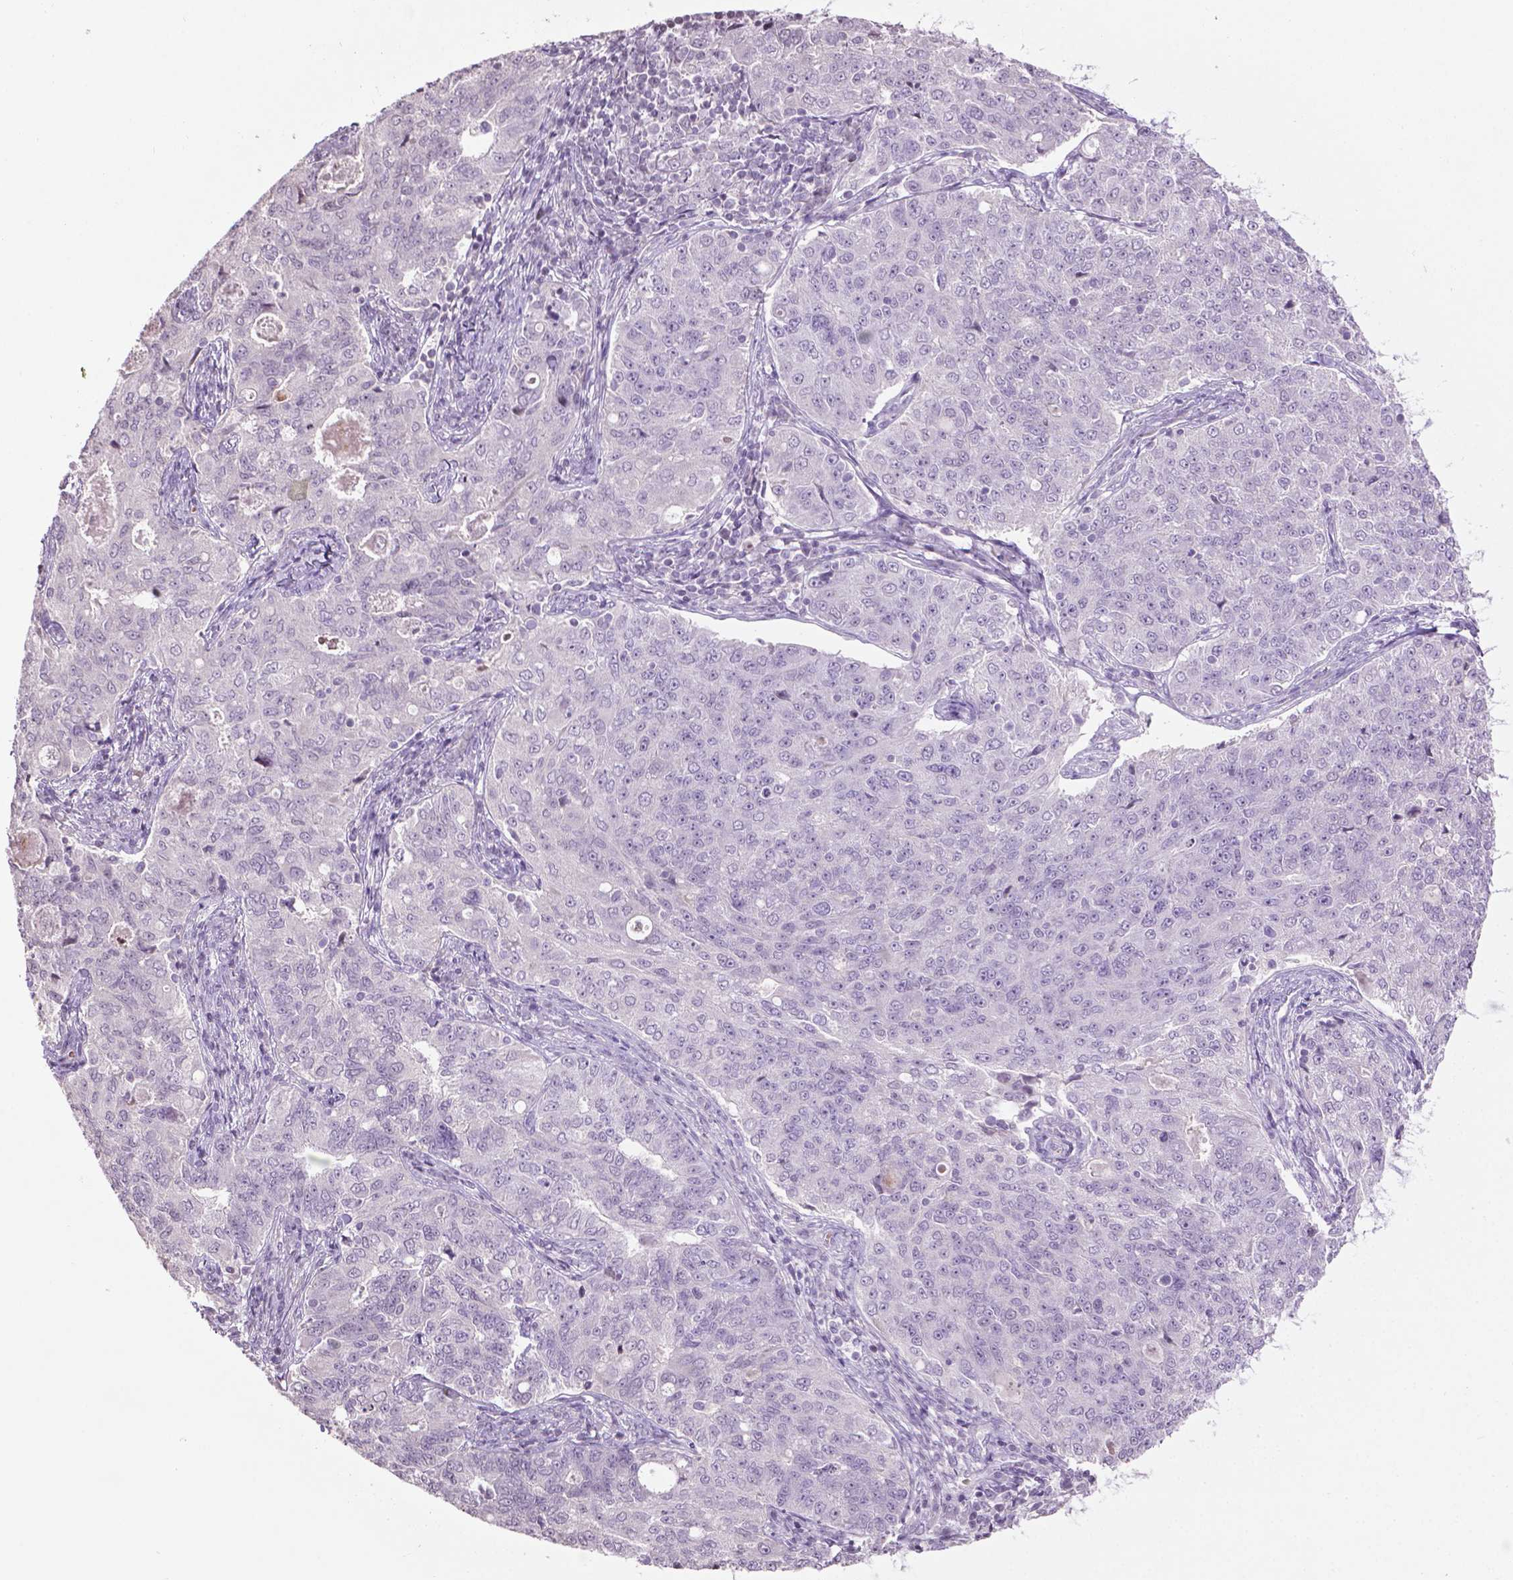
{"staining": {"intensity": "negative", "quantity": "none", "location": "none"}, "tissue": "endometrial cancer", "cell_type": "Tumor cells", "image_type": "cancer", "snomed": [{"axis": "morphology", "description": "Adenocarcinoma, NOS"}, {"axis": "topography", "description": "Endometrium"}], "caption": "A histopathology image of human endometrial cancer (adenocarcinoma) is negative for staining in tumor cells. Nuclei are stained in blue.", "gene": "NTNG2", "patient": {"sex": "female", "age": 43}}